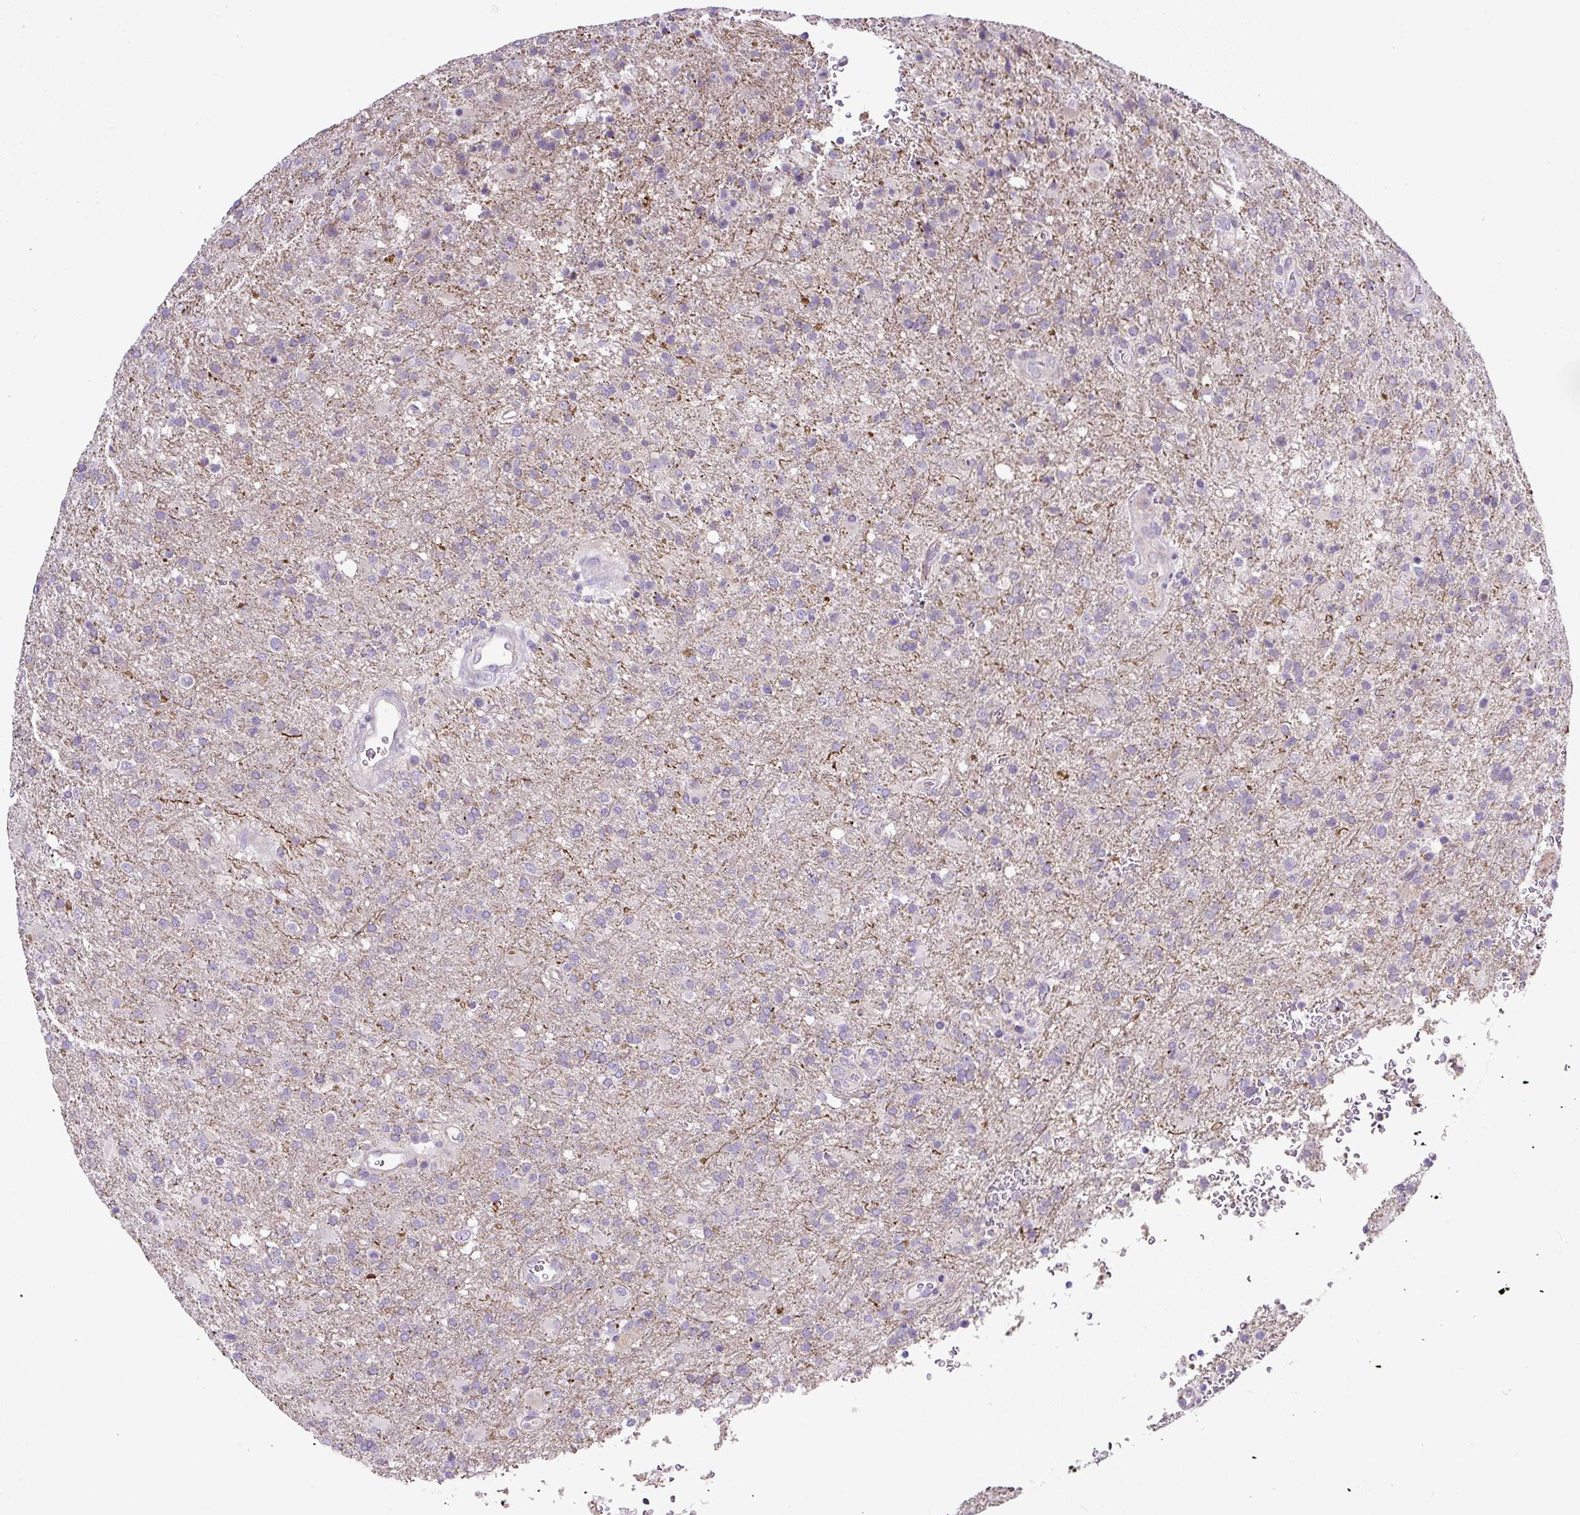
{"staining": {"intensity": "negative", "quantity": "none", "location": "none"}, "tissue": "glioma", "cell_type": "Tumor cells", "image_type": "cancer", "snomed": [{"axis": "morphology", "description": "Glioma, malignant, High grade"}, {"axis": "topography", "description": "Brain"}], "caption": "There is no significant staining in tumor cells of glioma. (Brightfield microscopy of DAB immunohistochemistry (IHC) at high magnification).", "gene": "HPS4", "patient": {"sex": "female", "age": 74}}